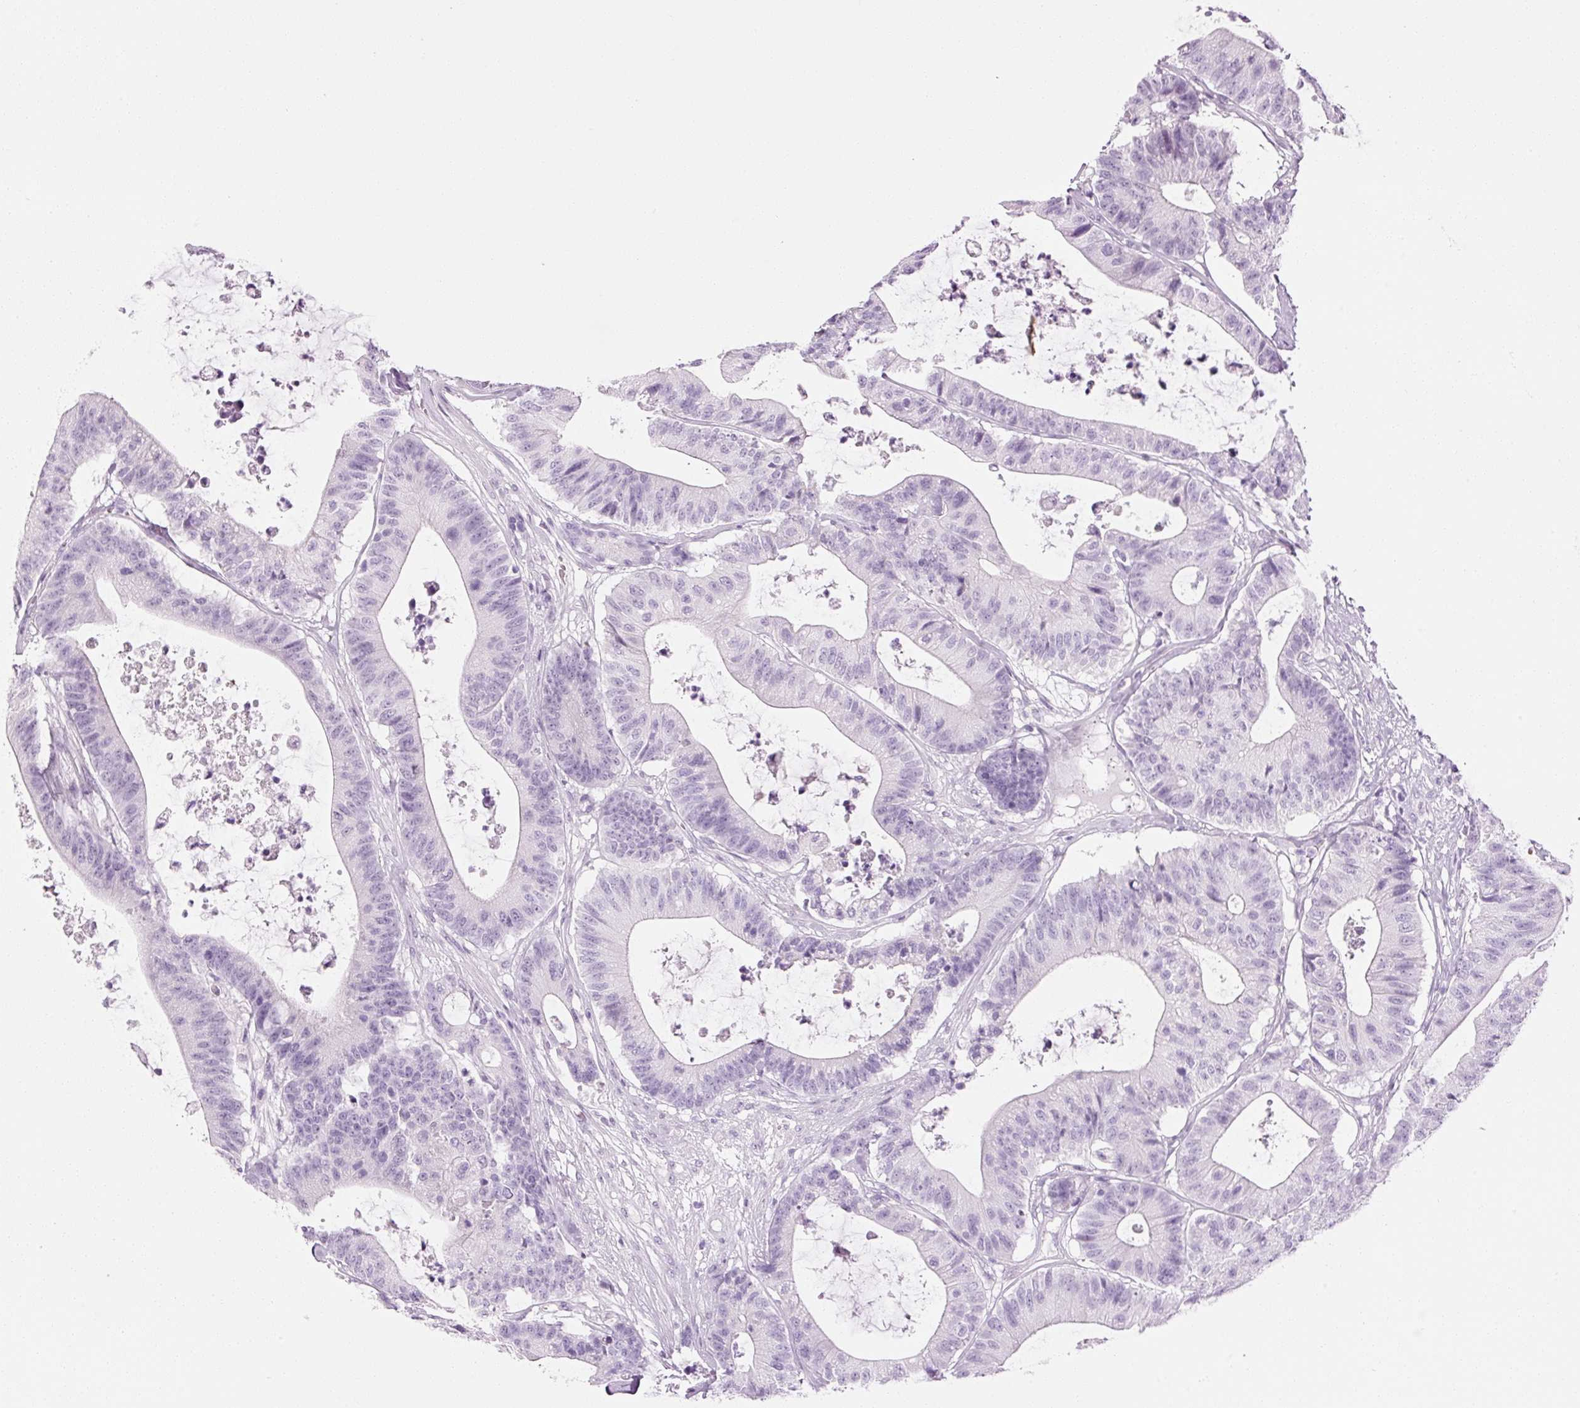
{"staining": {"intensity": "negative", "quantity": "none", "location": "none"}, "tissue": "colorectal cancer", "cell_type": "Tumor cells", "image_type": "cancer", "snomed": [{"axis": "morphology", "description": "Adenocarcinoma, NOS"}, {"axis": "topography", "description": "Colon"}], "caption": "This is an immunohistochemistry (IHC) micrograph of colorectal adenocarcinoma. There is no expression in tumor cells.", "gene": "ANKRD20A1", "patient": {"sex": "female", "age": 84}}